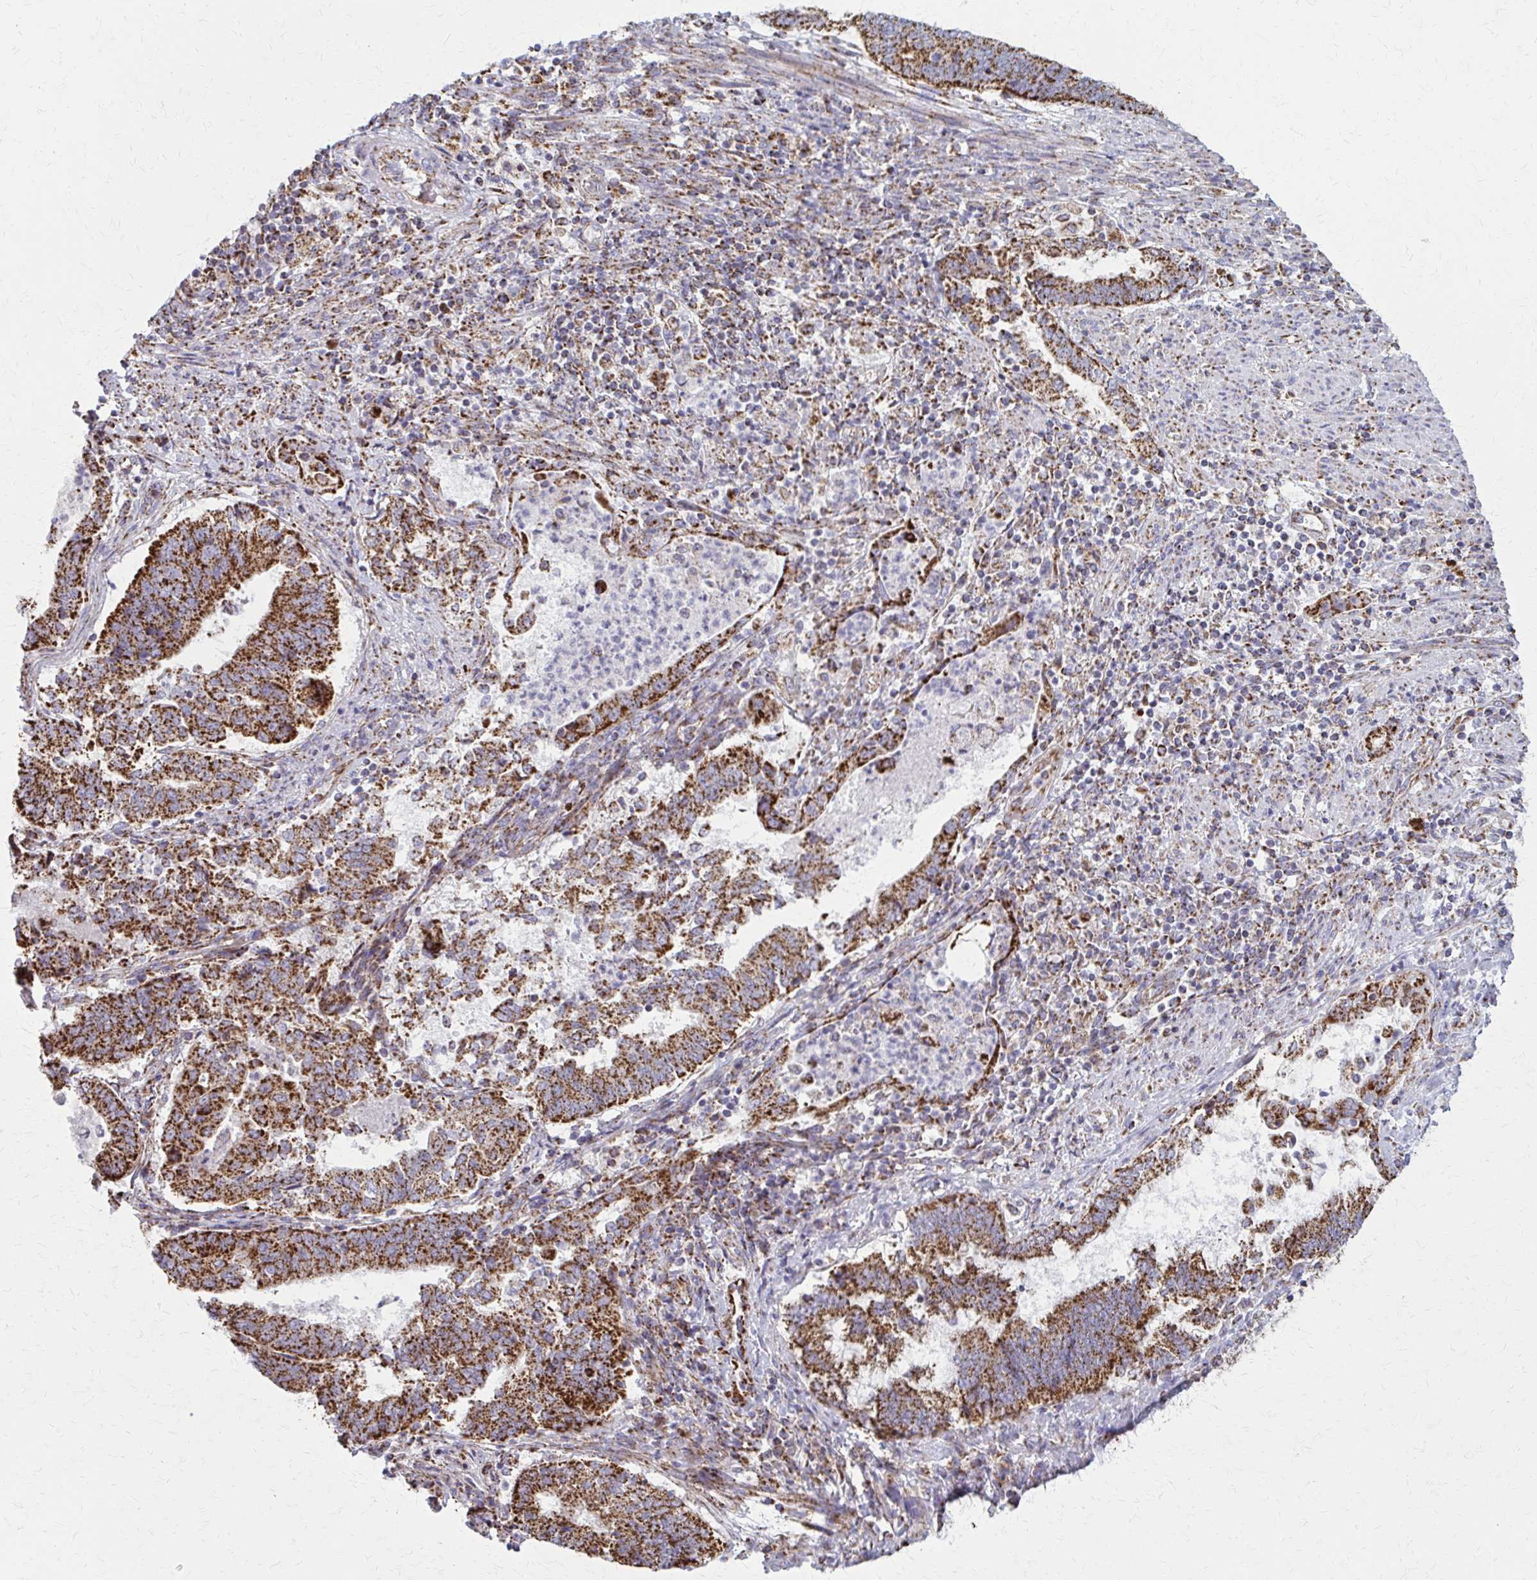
{"staining": {"intensity": "strong", "quantity": ">75%", "location": "cytoplasmic/membranous"}, "tissue": "endometrial cancer", "cell_type": "Tumor cells", "image_type": "cancer", "snomed": [{"axis": "morphology", "description": "Adenocarcinoma, NOS"}, {"axis": "topography", "description": "Endometrium"}], "caption": "A photomicrograph of endometrial cancer (adenocarcinoma) stained for a protein demonstrates strong cytoplasmic/membranous brown staining in tumor cells. (Brightfield microscopy of DAB IHC at high magnification).", "gene": "TVP23A", "patient": {"sex": "female", "age": 65}}